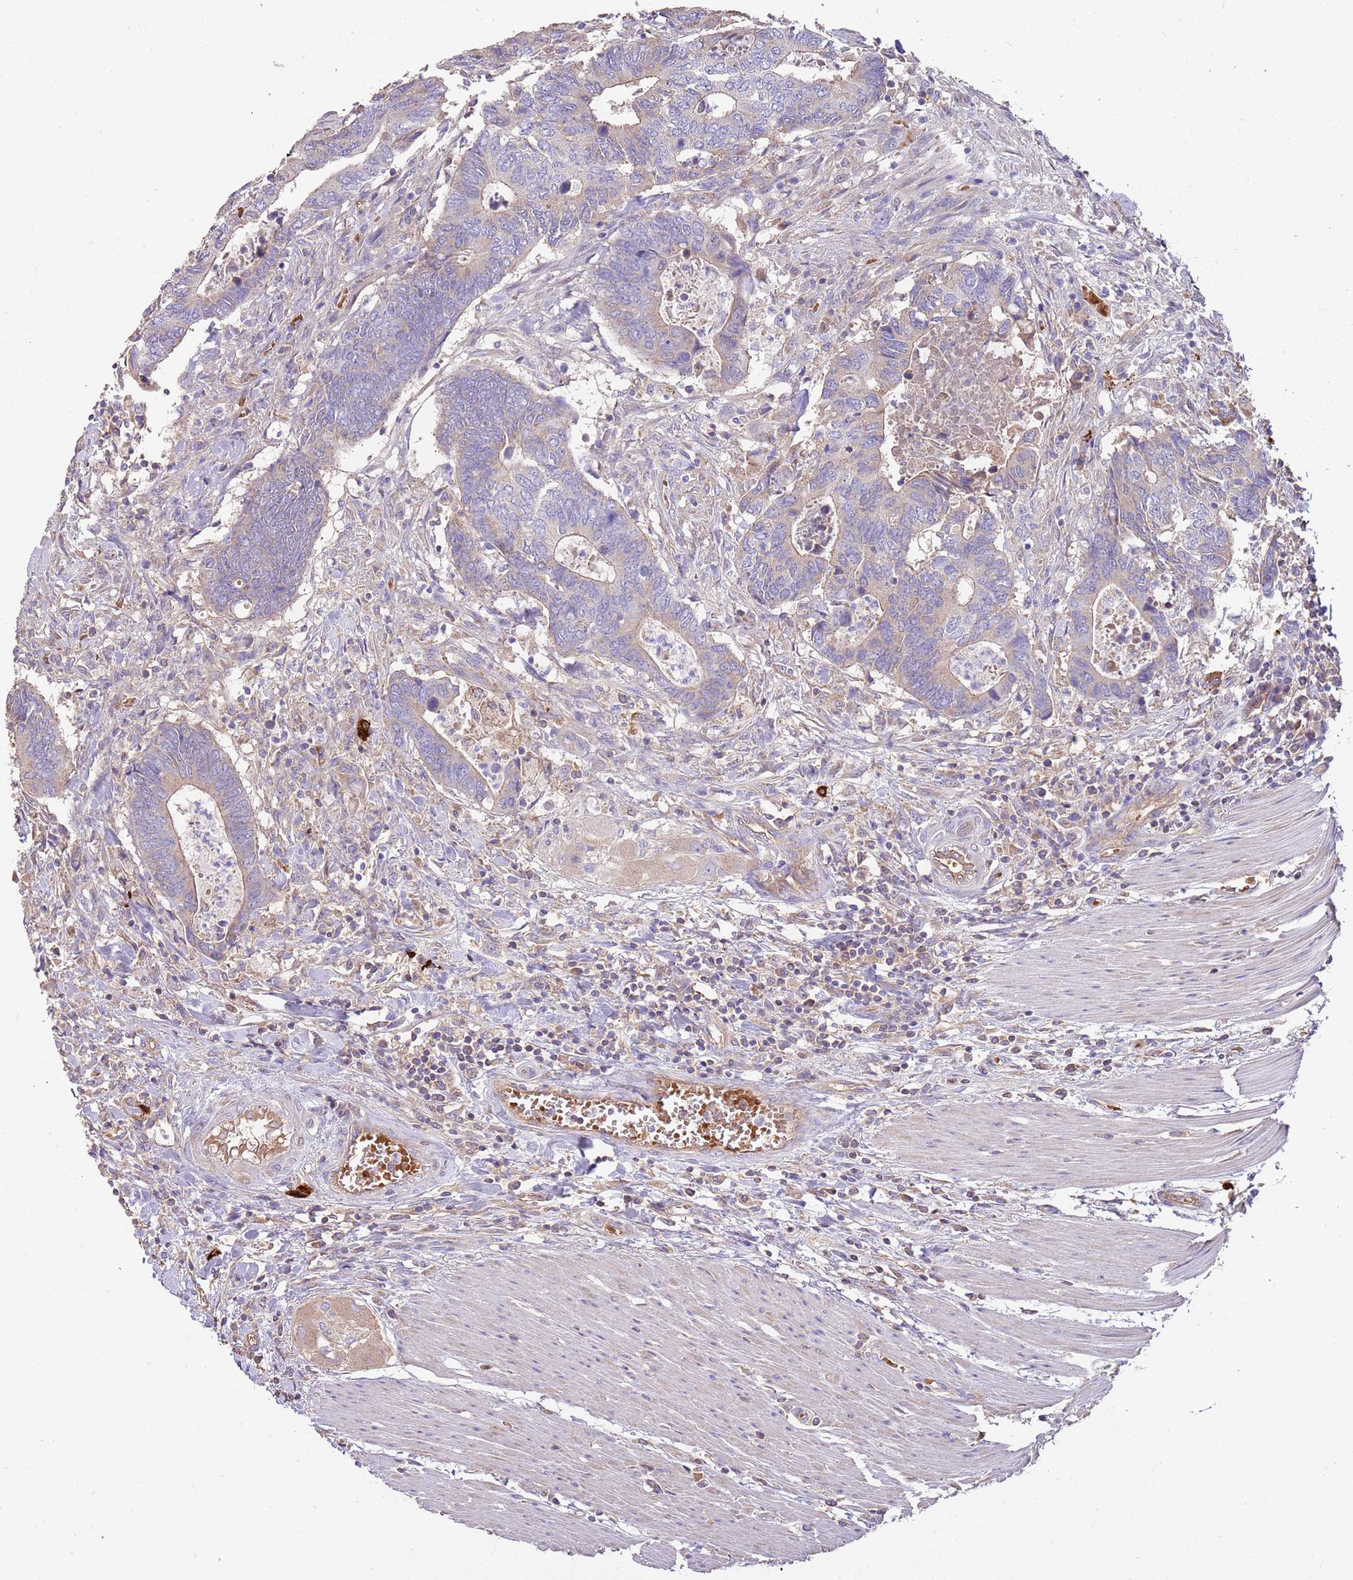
{"staining": {"intensity": "negative", "quantity": "none", "location": "none"}, "tissue": "colorectal cancer", "cell_type": "Tumor cells", "image_type": "cancer", "snomed": [{"axis": "morphology", "description": "Adenocarcinoma, NOS"}, {"axis": "topography", "description": "Colon"}], "caption": "This is an immunohistochemistry micrograph of colorectal adenocarcinoma. There is no expression in tumor cells.", "gene": "TRMO", "patient": {"sex": "male", "age": 87}}